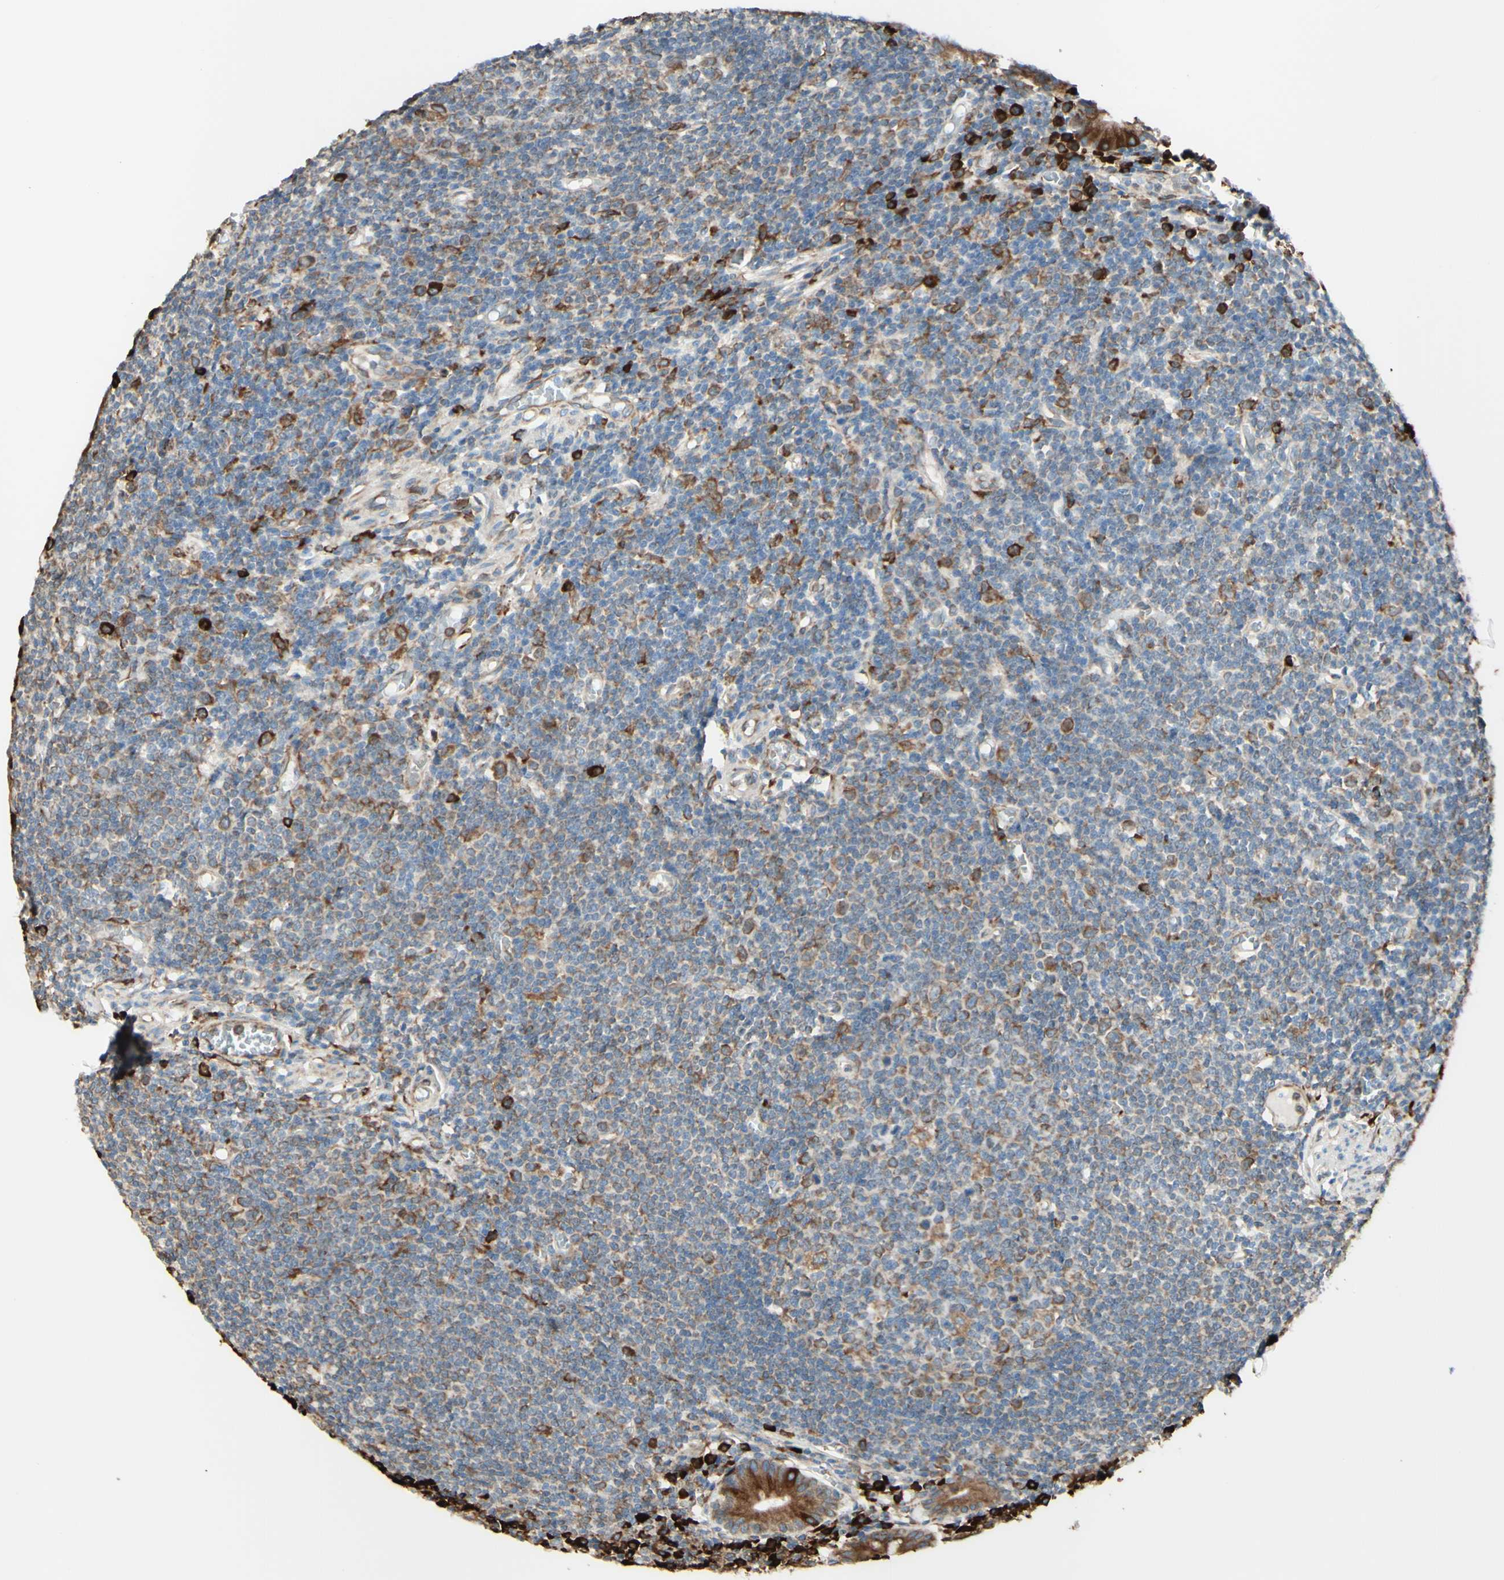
{"staining": {"intensity": "moderate", "quantity": ">75%", "location": "cytoplasmic/membranous"}, "tissue": "small intestine", "cell_type": "Glandular cells", "image_type": "normal", "snomed": [{"axis": "morphology", "description": "Normal tissue, NOS"}, {"axis": "morphology", "description": "Cystadenocarcinoma, serous, Metastatic site"}, {"axis": "topography", "description": "Small intestine"}], "caption": "Human small intestine stained for a protein (brown) exhibits moderate cytoplasmic/membranous positive expression in approximately >75% of glandular cells.", "gene": "DNAJB11", "patient": {"sex": "female", "age": 61}}